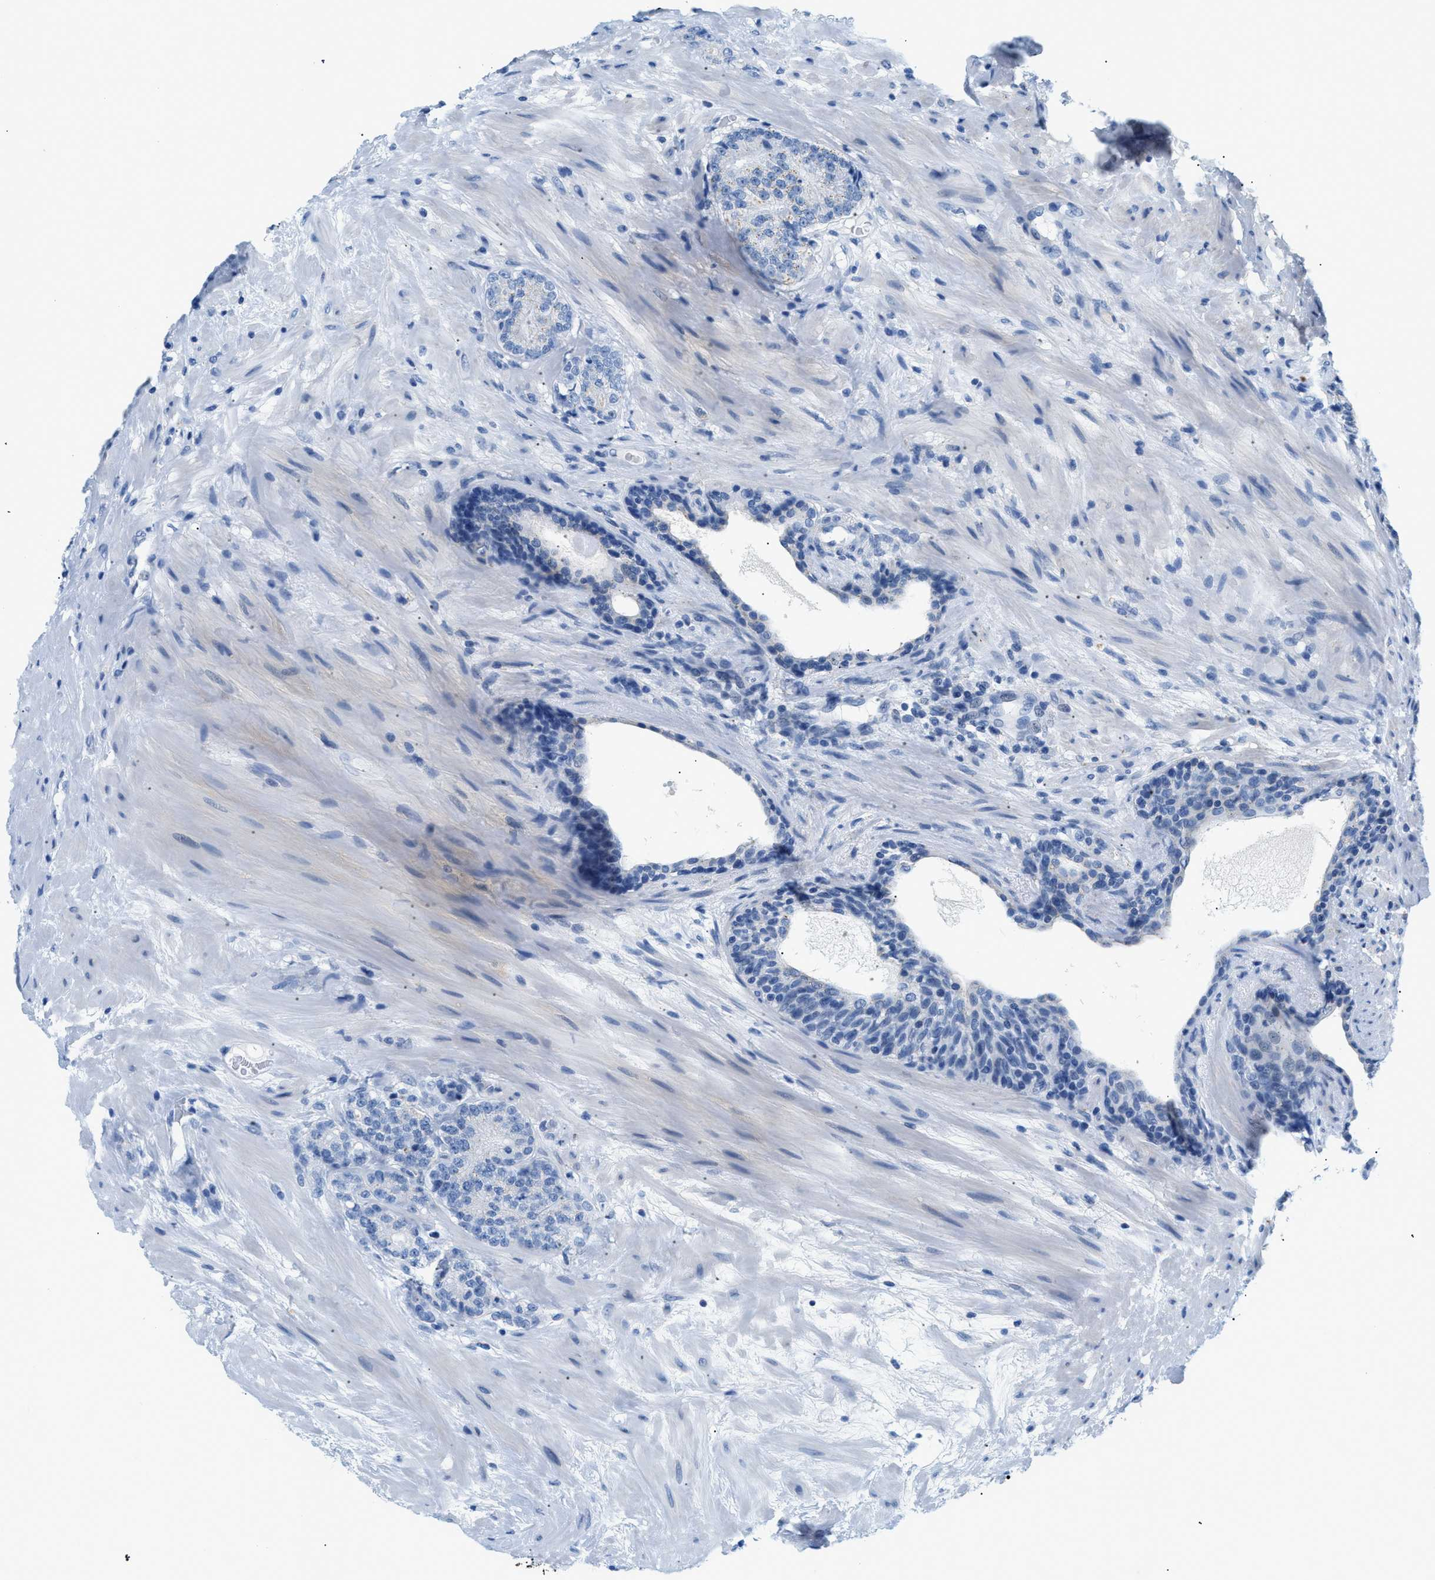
{"staining": {"intensity": "negative", "quantity": "none", "location": "none"}, "tissue": "prostate cancer", "cell_type": "Tumor cells", "image_type": "cancer", "snomed": [{"axis": "morphology", "description": "Adenocarcinoma, High grade"}, {"axis": "topography", "description": "Prostate"}], "caption": "High magnification brightfield microscopy of prostate cancer stained with DAB (brown) and counterstained with hematoxylin (blue): tumor cells show no significant expression.", "gene": "FDCSP", "patient": {"sex": "male", "age": 61}}